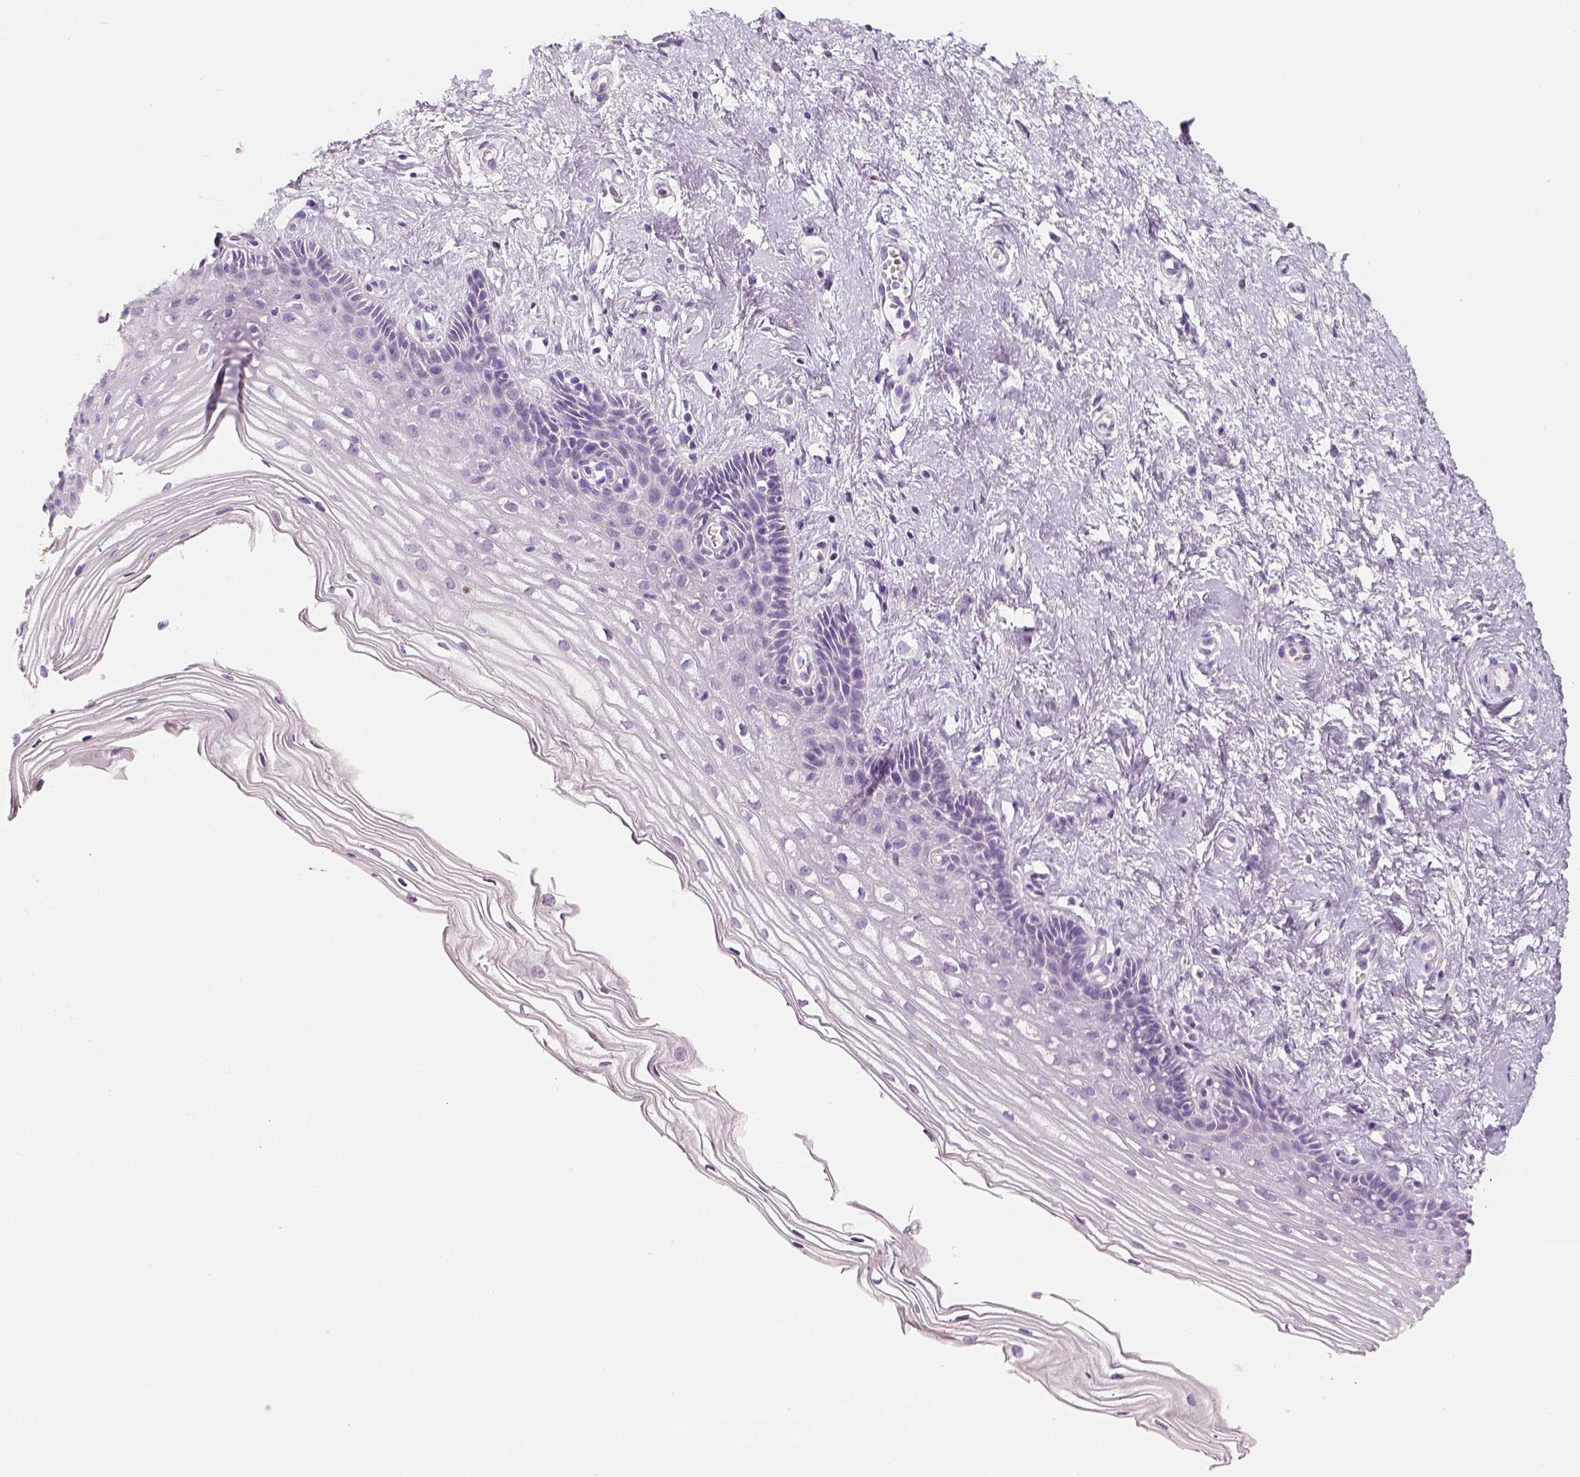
{"staining": {"intensity": "negative", "quantity": "none", "location": "none"}, "tissue": "cervix", "cell_type": "Squamous epithelial cells", "image_type": "normal", "snomed": [{"axis": "morphology", "description": "Normal tissue, NOS"}, {"axis": "topography", "description": "Cervix"}], "caption": "Immunohistochemical staining of benign human cervix displays no significant expression in squamous epithelial cells.", "gene": "NECAB2", "patient": {"sex": "female", "age": 40}}